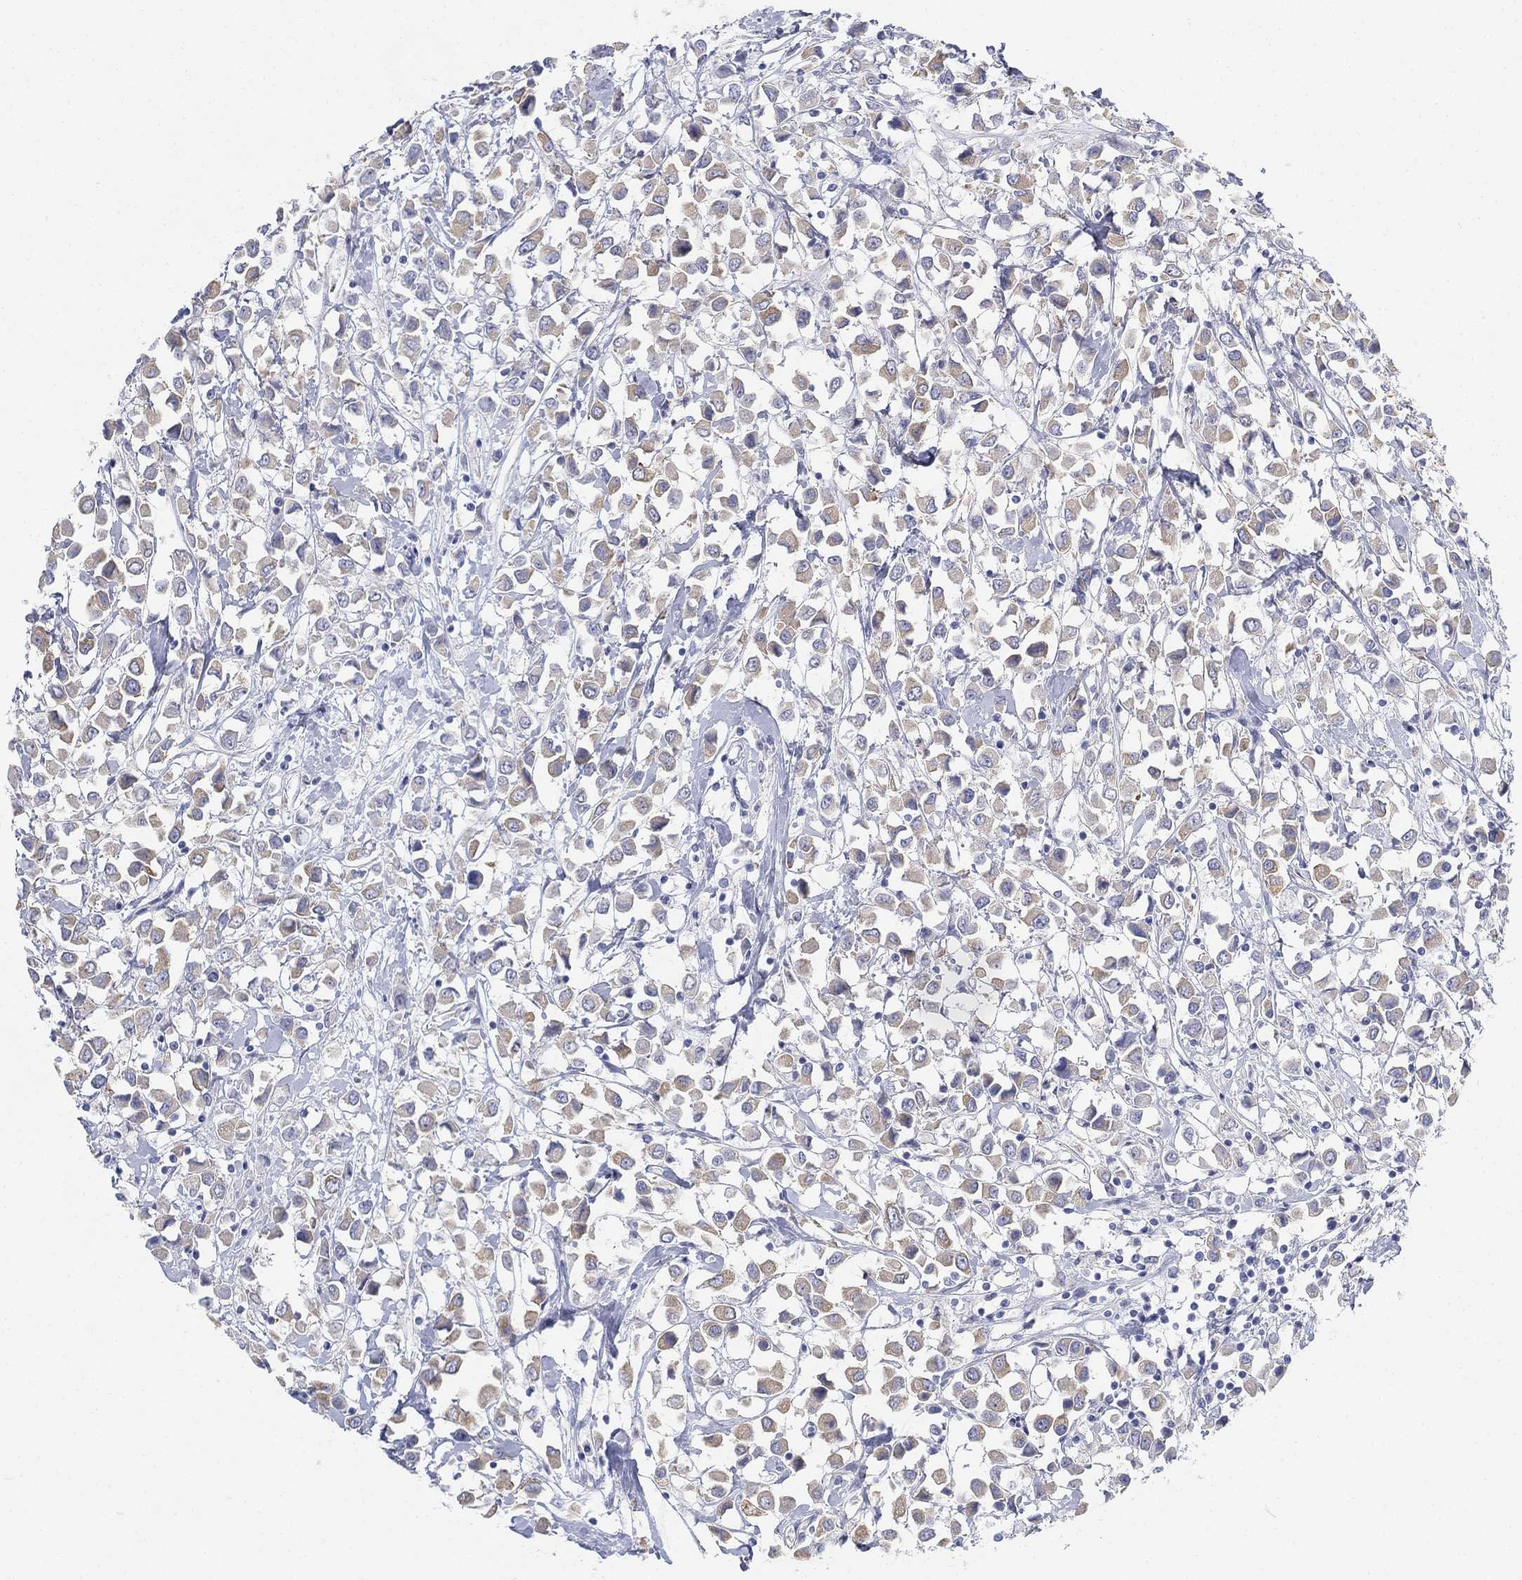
{"staining": {"intensity": "weak", "quantity": ">75%", "location": "cytoplasmic/membranous"}, "tissue": "breast cancer", "cell_type": "Tumor cells", "image_type": "cancer", "snomed": [{"axis": "morphology", "description": "Duct carcinoma"}, {"axis": "topography", "description": "Breast"}], "caption": "There is low levels of weak cytoplasmic/membranous positivity in tumor cells of breast cancer, as demonstrated by immunohistochemical staining (brown color).", "gene": "GCNA", "patient": {"sex": "female", "age": 61}}